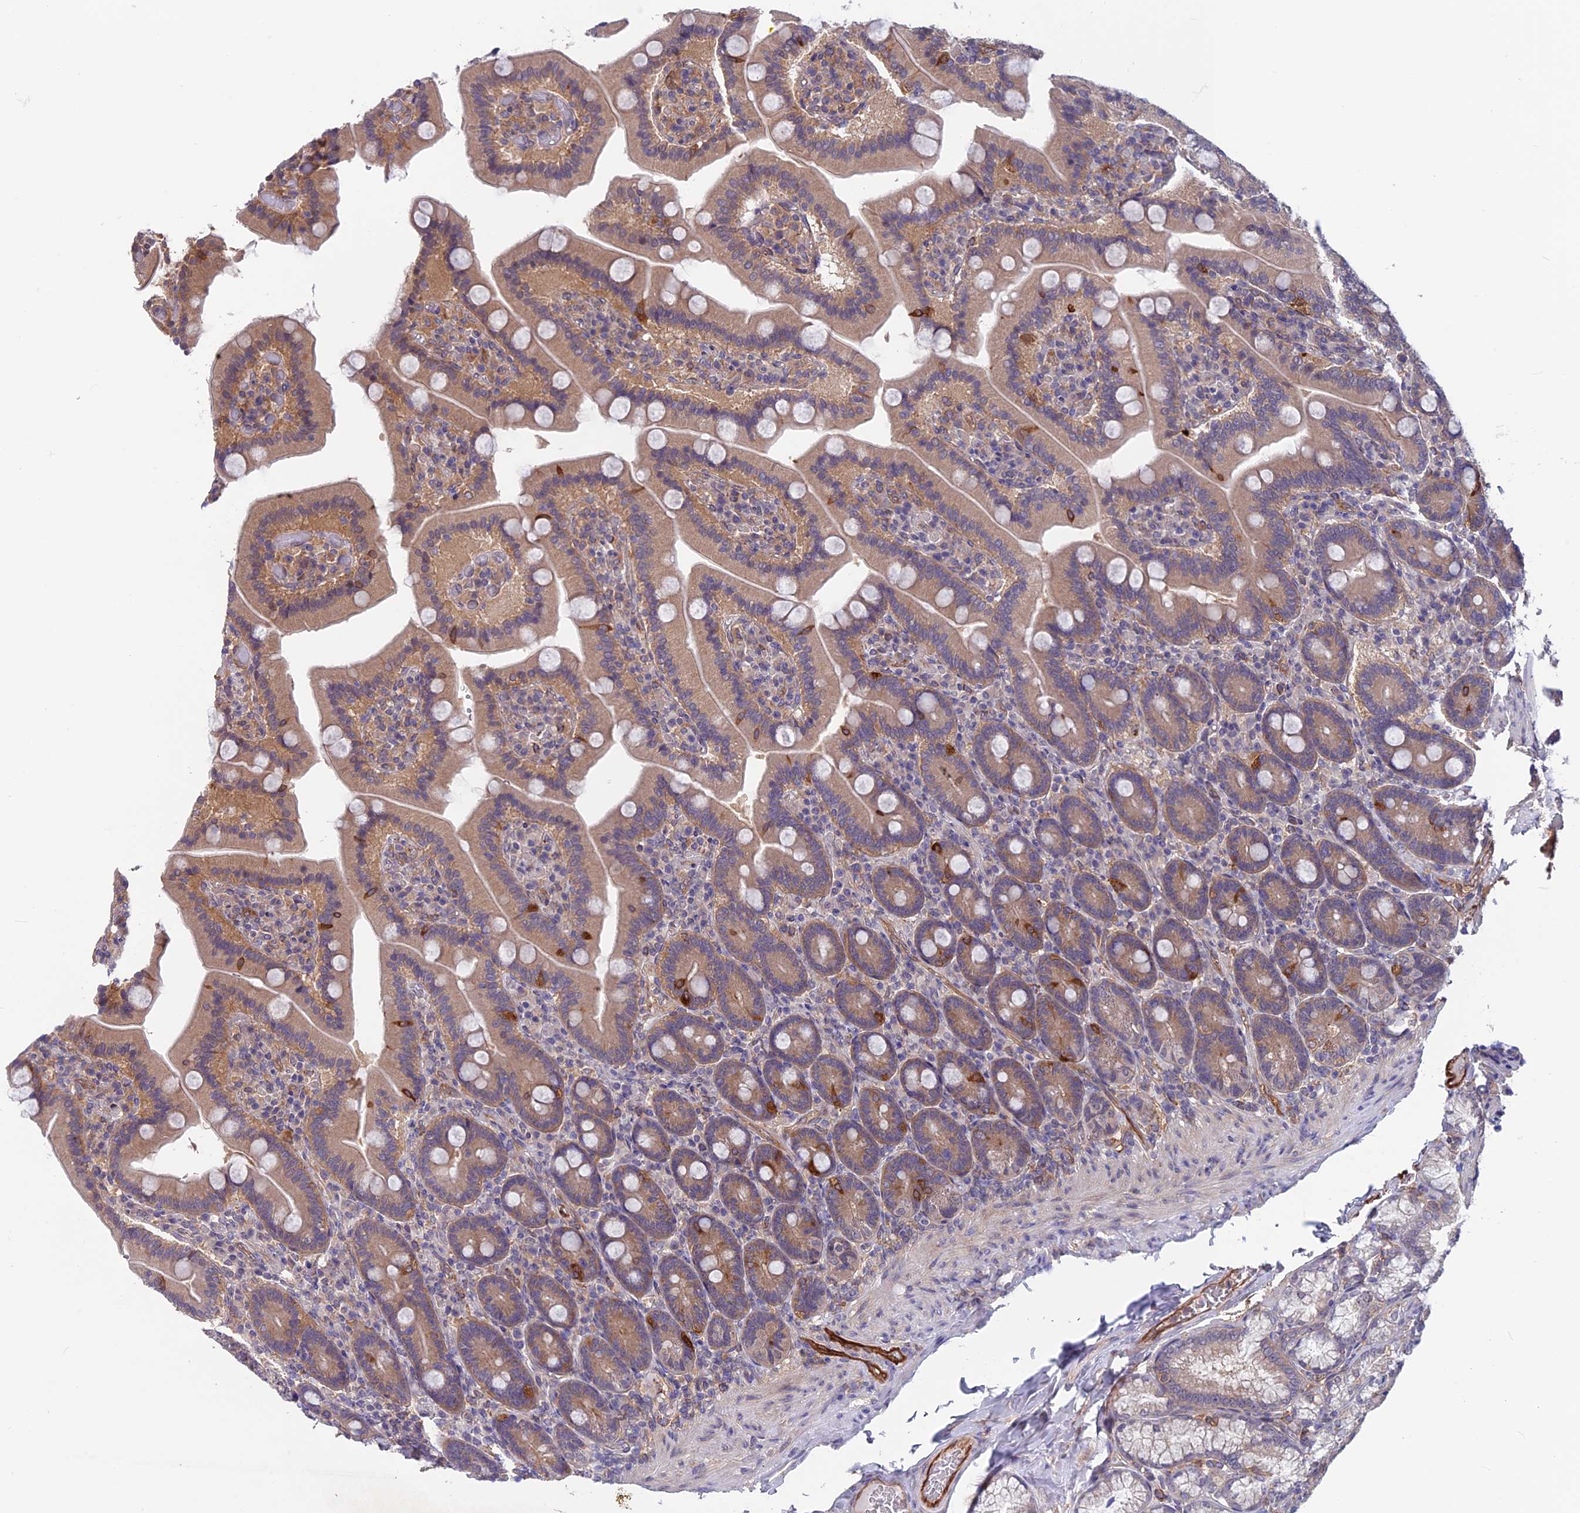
{"staining": {"intensity": "moderate", "quantity": ">75%", "location": "cytoplasmic/membranous"}, "tissue": "duodenum", "cell_type": "Glandular cells", "image_type": "normal", "snomed": [{"axis": "morphology", "description": "Normal tissue, NOS"}, {"axis": "topography", "description": "Duodenum"}], "caption": "A high-resolution micrograph shows IHC staining of normal duodenum, which shows moderate cytoplasmic/membranous positivity in about >75% of glandular cells. Immunohistochemistry stains the protein of interest in brown and the nuclei are stained blue.", "gene": "MAST2", "patient": {"sex": "female", "age": 62}}